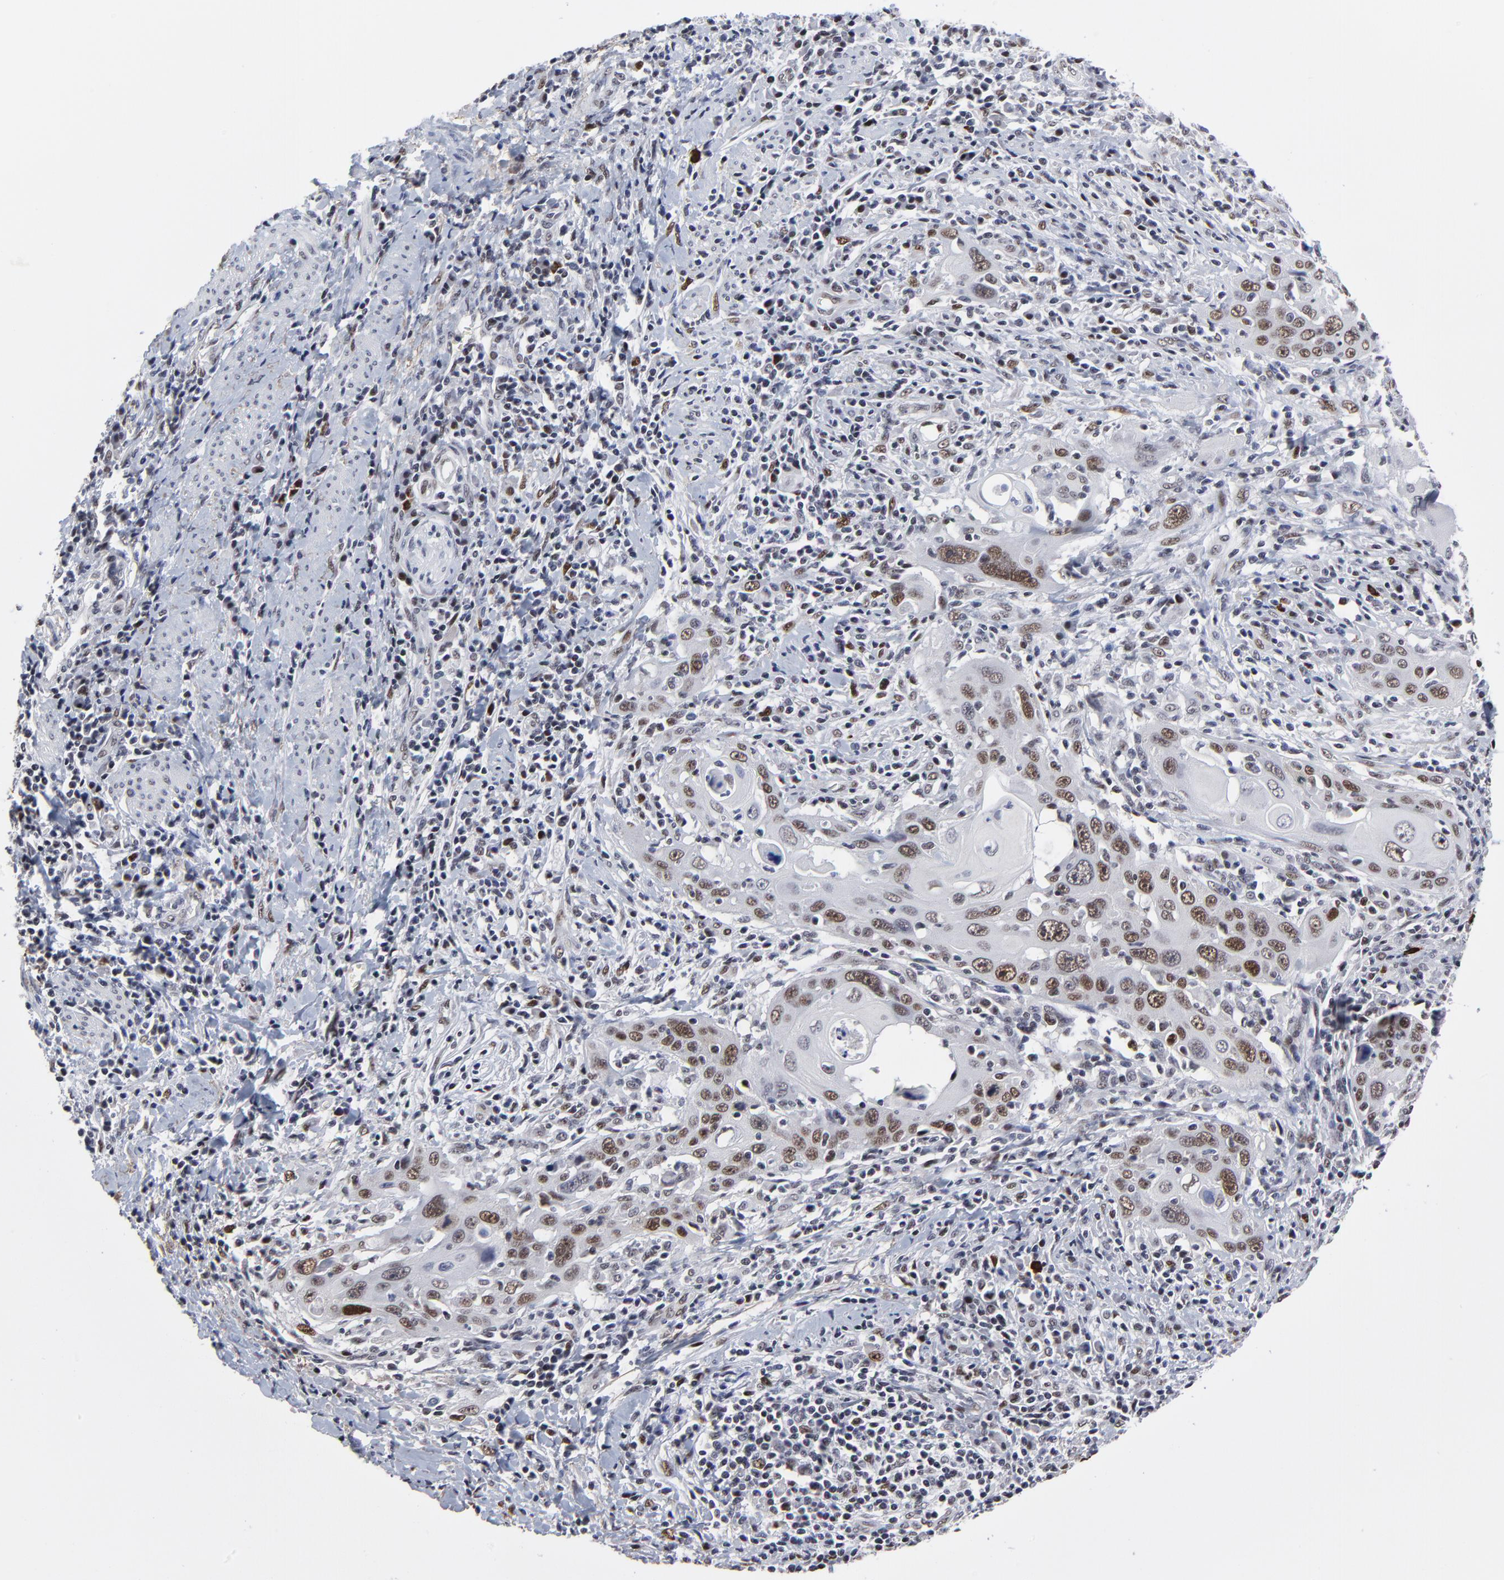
{"staining": {"intensity": "moderate", "quantity": "<25%", "location": "nuclear"}, "tissue": "cervical cancer", "cell_type": "Tumor cells", "image_type": "cancer", "snomed": [{"axis": "morphology", "description": "Squamous cell carcinoma, NOS"}, {"axis": "topography", "description": "Cervix"}], "caption": "Immunohistochemical staining of squamous cell carcinoma (cervical) displays moderate nuclear protein positivity in about <25% of tumor cells.", "gene": "OGFOD1", "patient": {"sex": "female", "age": 54}}